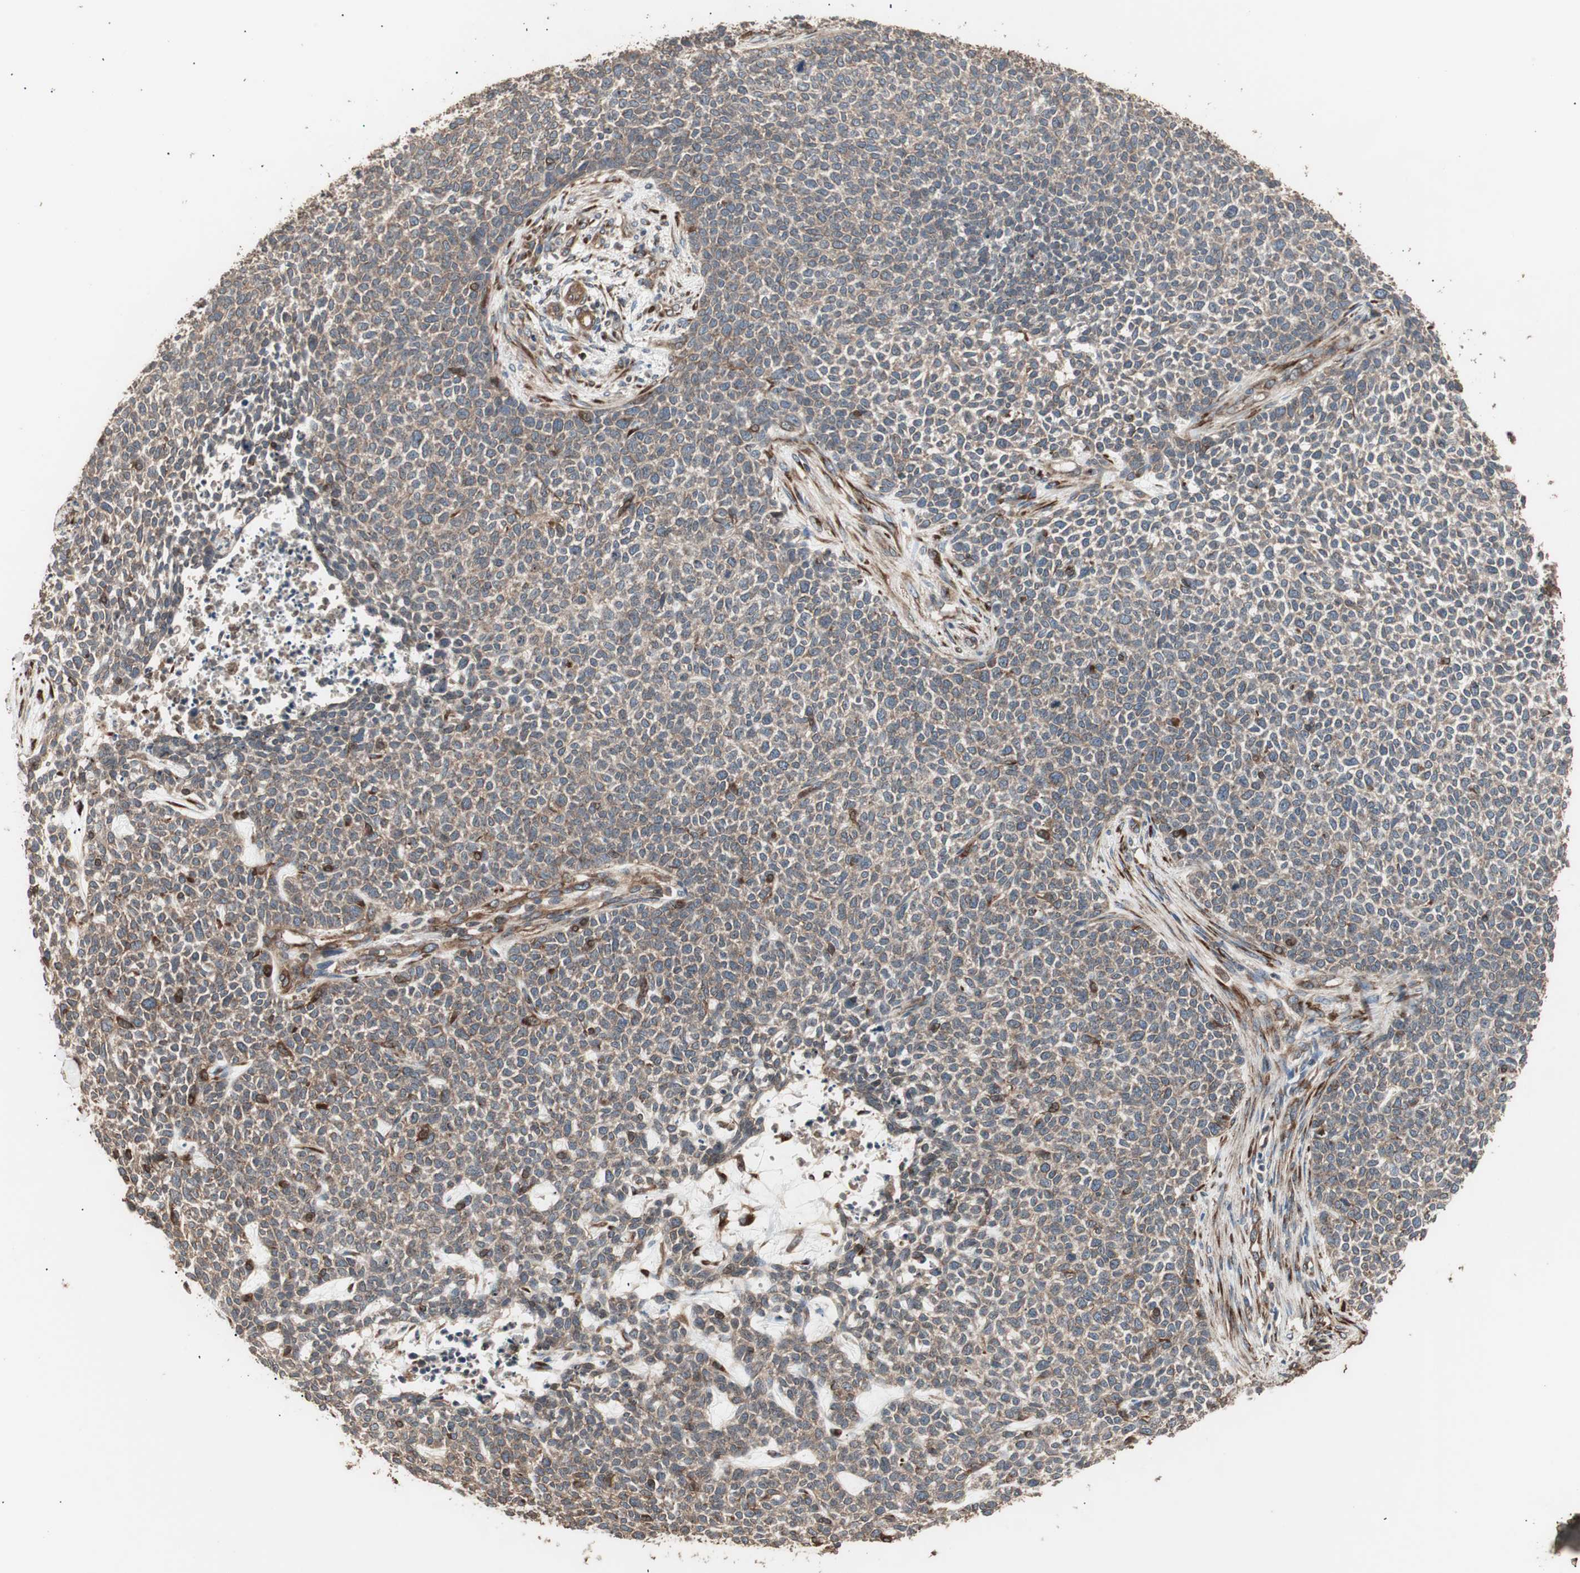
{"staining": {"intensity": "moderate", "quantity": "25%-75%", "location": "cytoplasmic/membranous"}, "tissue": "skin cancer", "cell_type": "Tumor cells", "image_type": "cancer", "snomed": [{"axis": "morphology", "description": "Basal cell carcinoma"}, {"axis": "topography", "description": "Skin"}], "caption": "Immunohistochemistry histopathology image of neoplastic tissue: skin basal cell carcinoma stained using immunohistochemistry (IHC) demonstrates medium levels of moderate protein expression localized specifically in the cytoplasmic/membranous of tumor cells, appearing as a cytoplasmic/membranous brown color.", "gene": "LZTS1", "patient": {"sex": "female", "age": 84}}